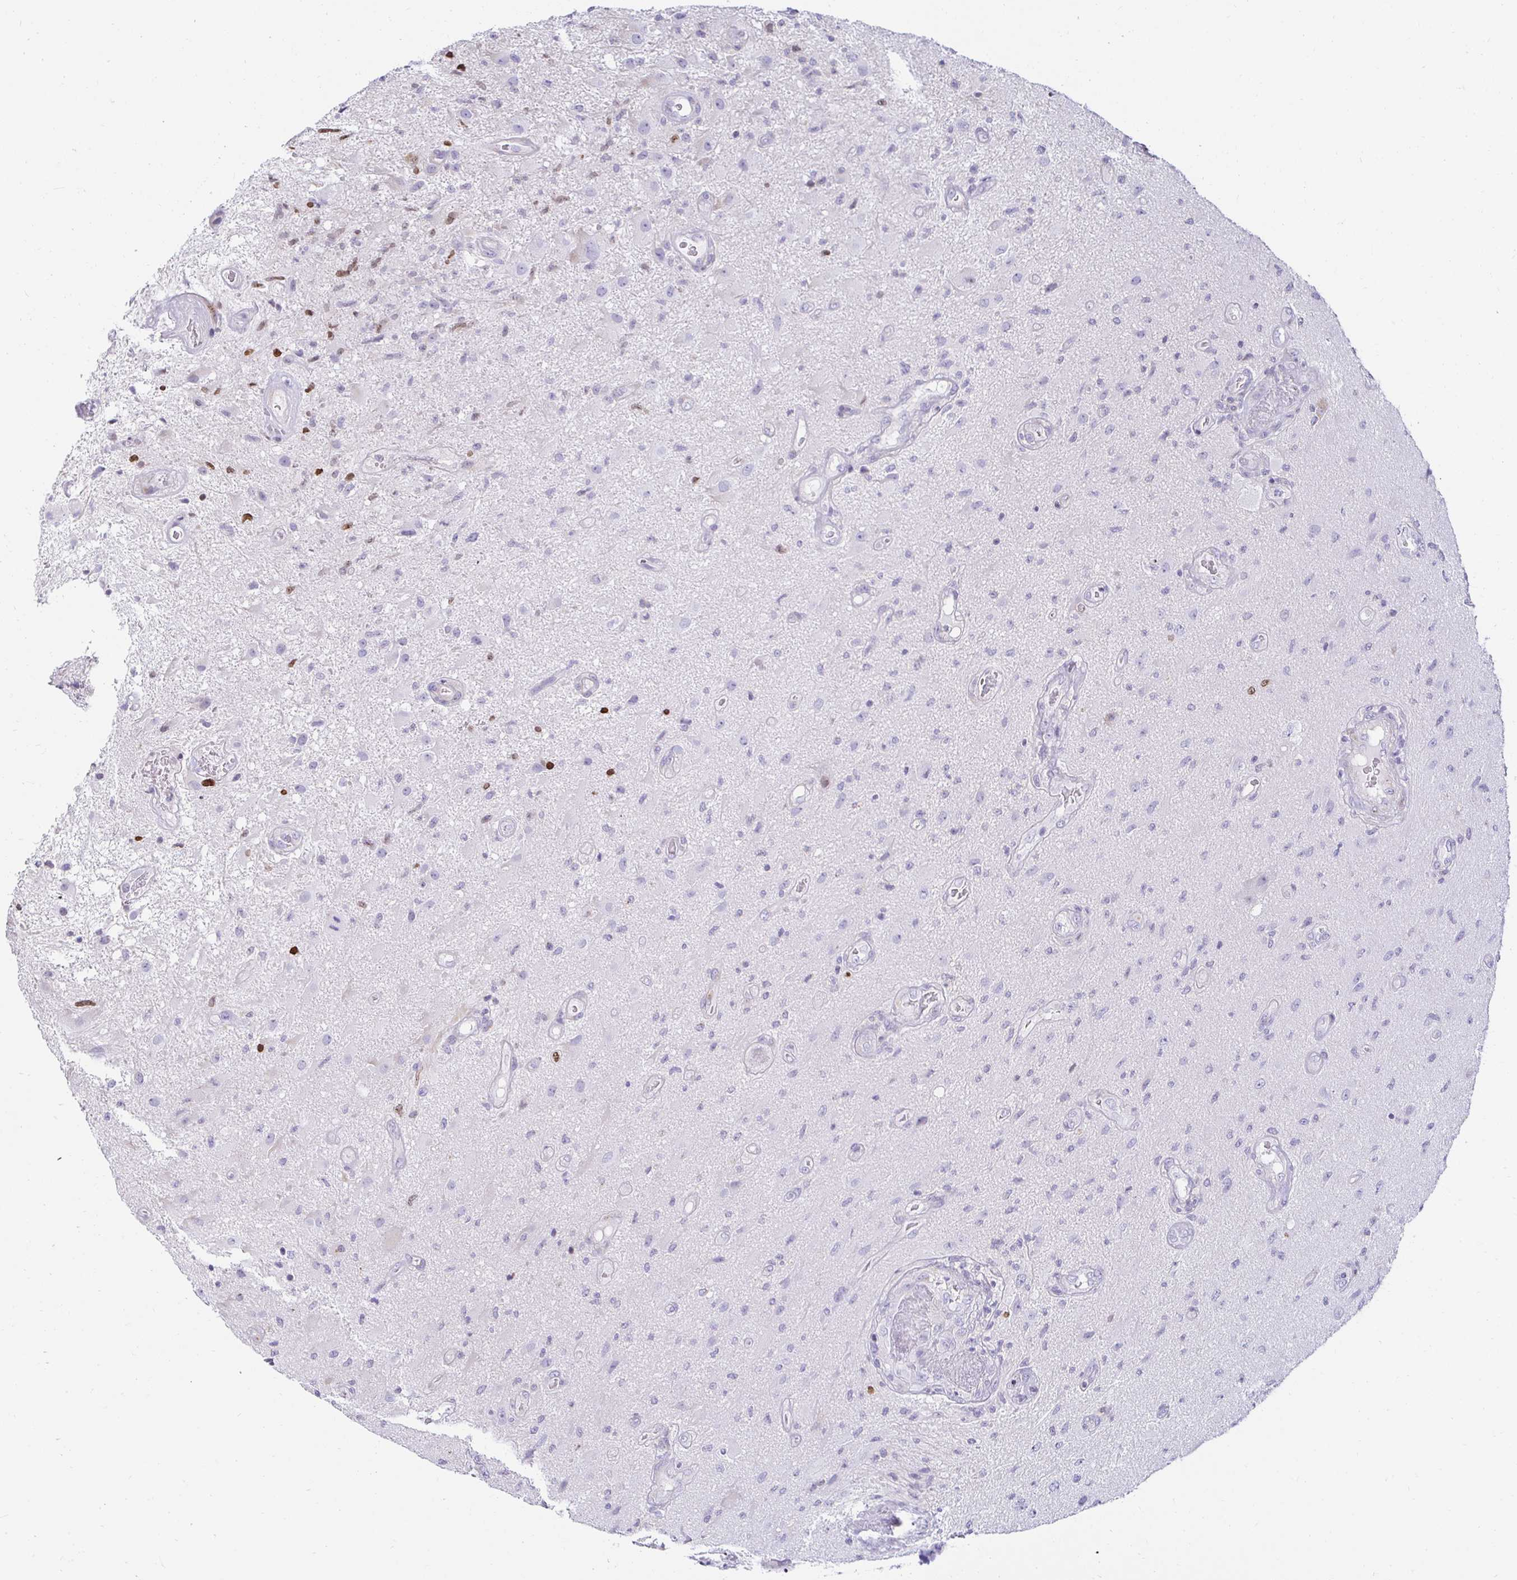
{"staining": {"intensity": "negative", "quantity": "none", "location": "none"}, "tissue": "glioma", "cell_type": "Tumor cells", "image_type": "cancer", "snomed": [{"axis": "morphology", "description": "Glioma, malignant, High grade"}, {"axis": "topography", "description": "Brain"}], "caption": "Immunohistochemistry image of malignant glioma (high-grade) stained for a protein (brown), which shows no staining in tumor cells. Brightfield microscopy of immunohistochemistry (IHC) stained with DAB (3,3'-diaminobenzidine) (brown) and hematoxylin (blue), captured at high magnification.", "gene": "CAPSL", "patient": {"sex": "male", "age": 67}}